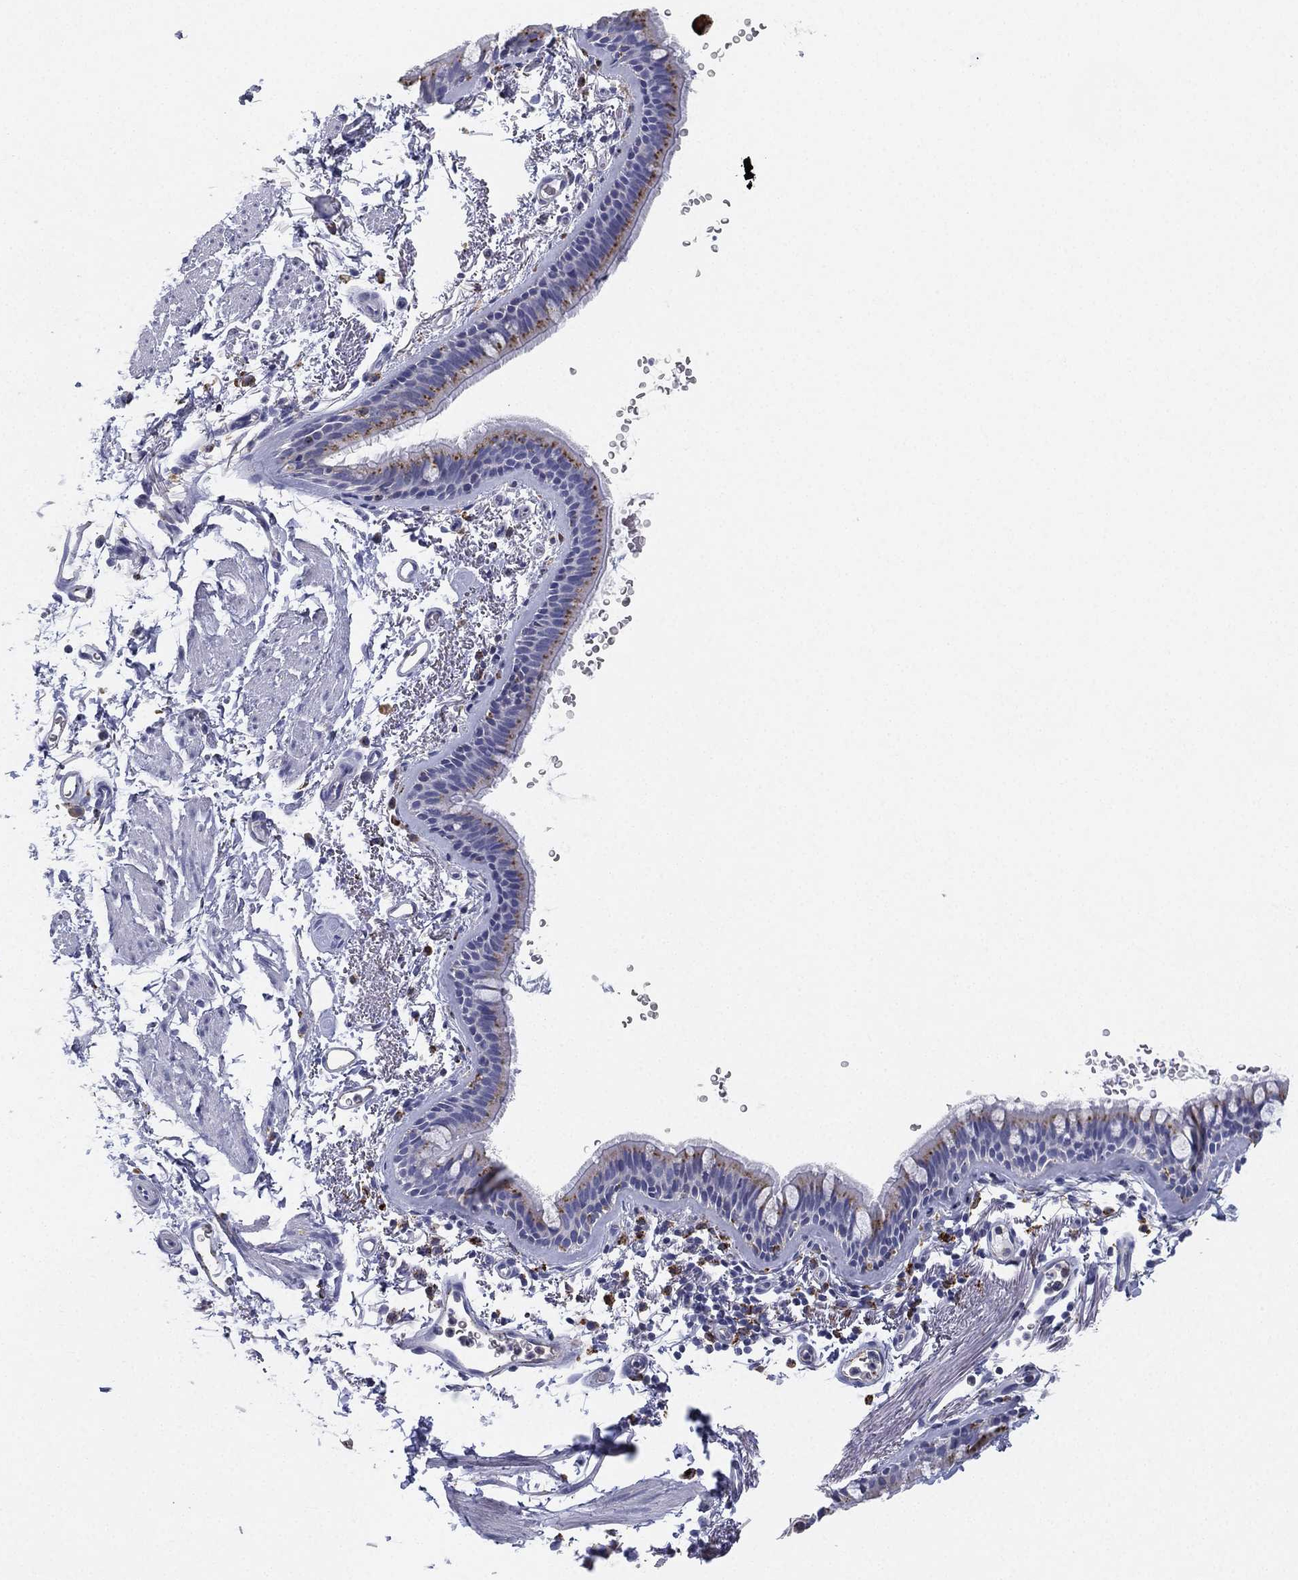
{"staining": {"intensity": "moderate", "quantity": "<25%", "location": "cytoplasmic/membranous"}, "tissue": "bronchus", "cell_type": "Respiratory epithelial cells", "image_type": "normal", "snomed": [{"axis": "morphology", "description": "Normal tissue, NOS"}, {"axis": "topography", "description": "Lymph node"}, {"axis": "topography", "description": "Bronchus"}], "caption": "Protein staining of normal bronchus demonstrates moderate cytoplasmic/membranous positivity in about <25% of respiratory epithelial cells.", "gene": "NPC2", "patient": {"sex": "female", "age": 70}}